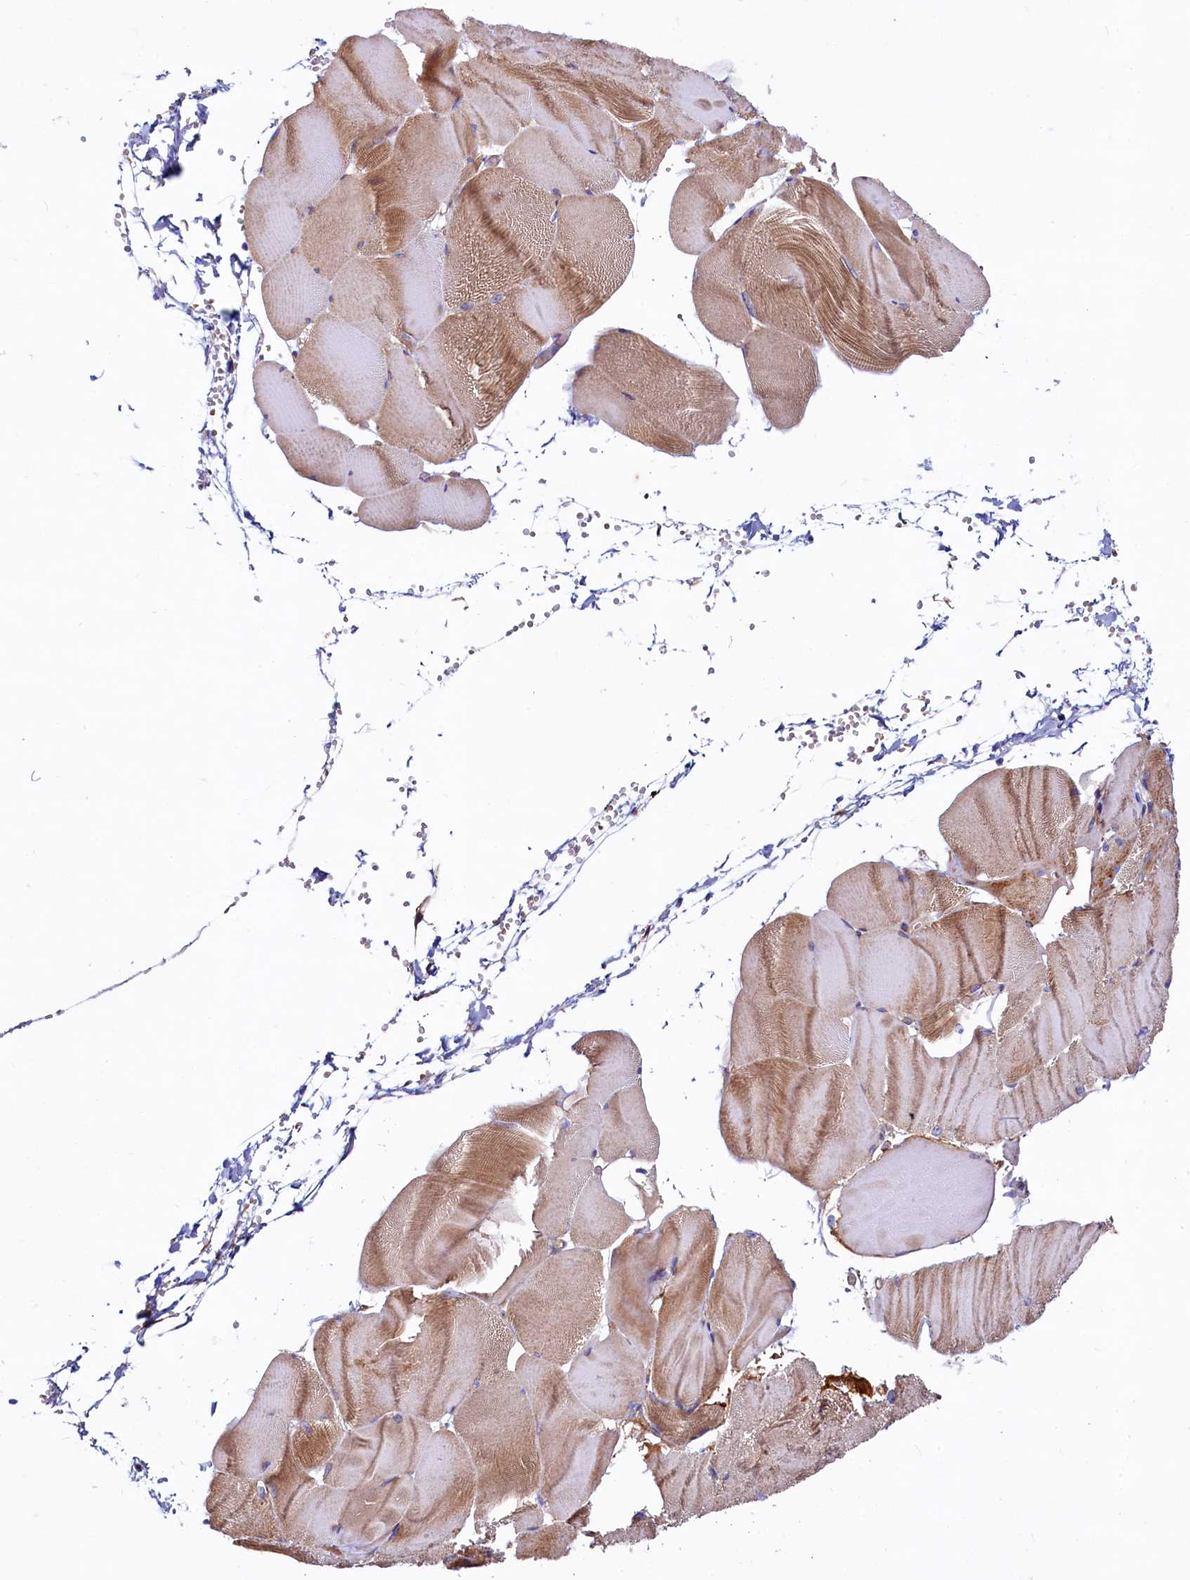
{"staining": {"intensity": "moderate", "quantity": ">75%", "location": "cytoplasmic/membranous"}, "tissue": "skeletal muscle", "cell_type": "Myocytes", "image_type": "normal", "snomed": [{"axis": "morphology", "description": "Normal tissue, NOS"}, {"axis": "morphology", "description": "Basal cell carcinoma"}, {"axis": "topography", "description": "Skeletal muscle"}], "caption": "The photomicrograph reveals immunohistochemical staining of unremarkable skeletal muscle. There is moderate cytoplasmic/membranous staining is identified in about >75% of myocytes.", "gene": "ASTE1", "patient": {"sex": "female", "age": 64}}